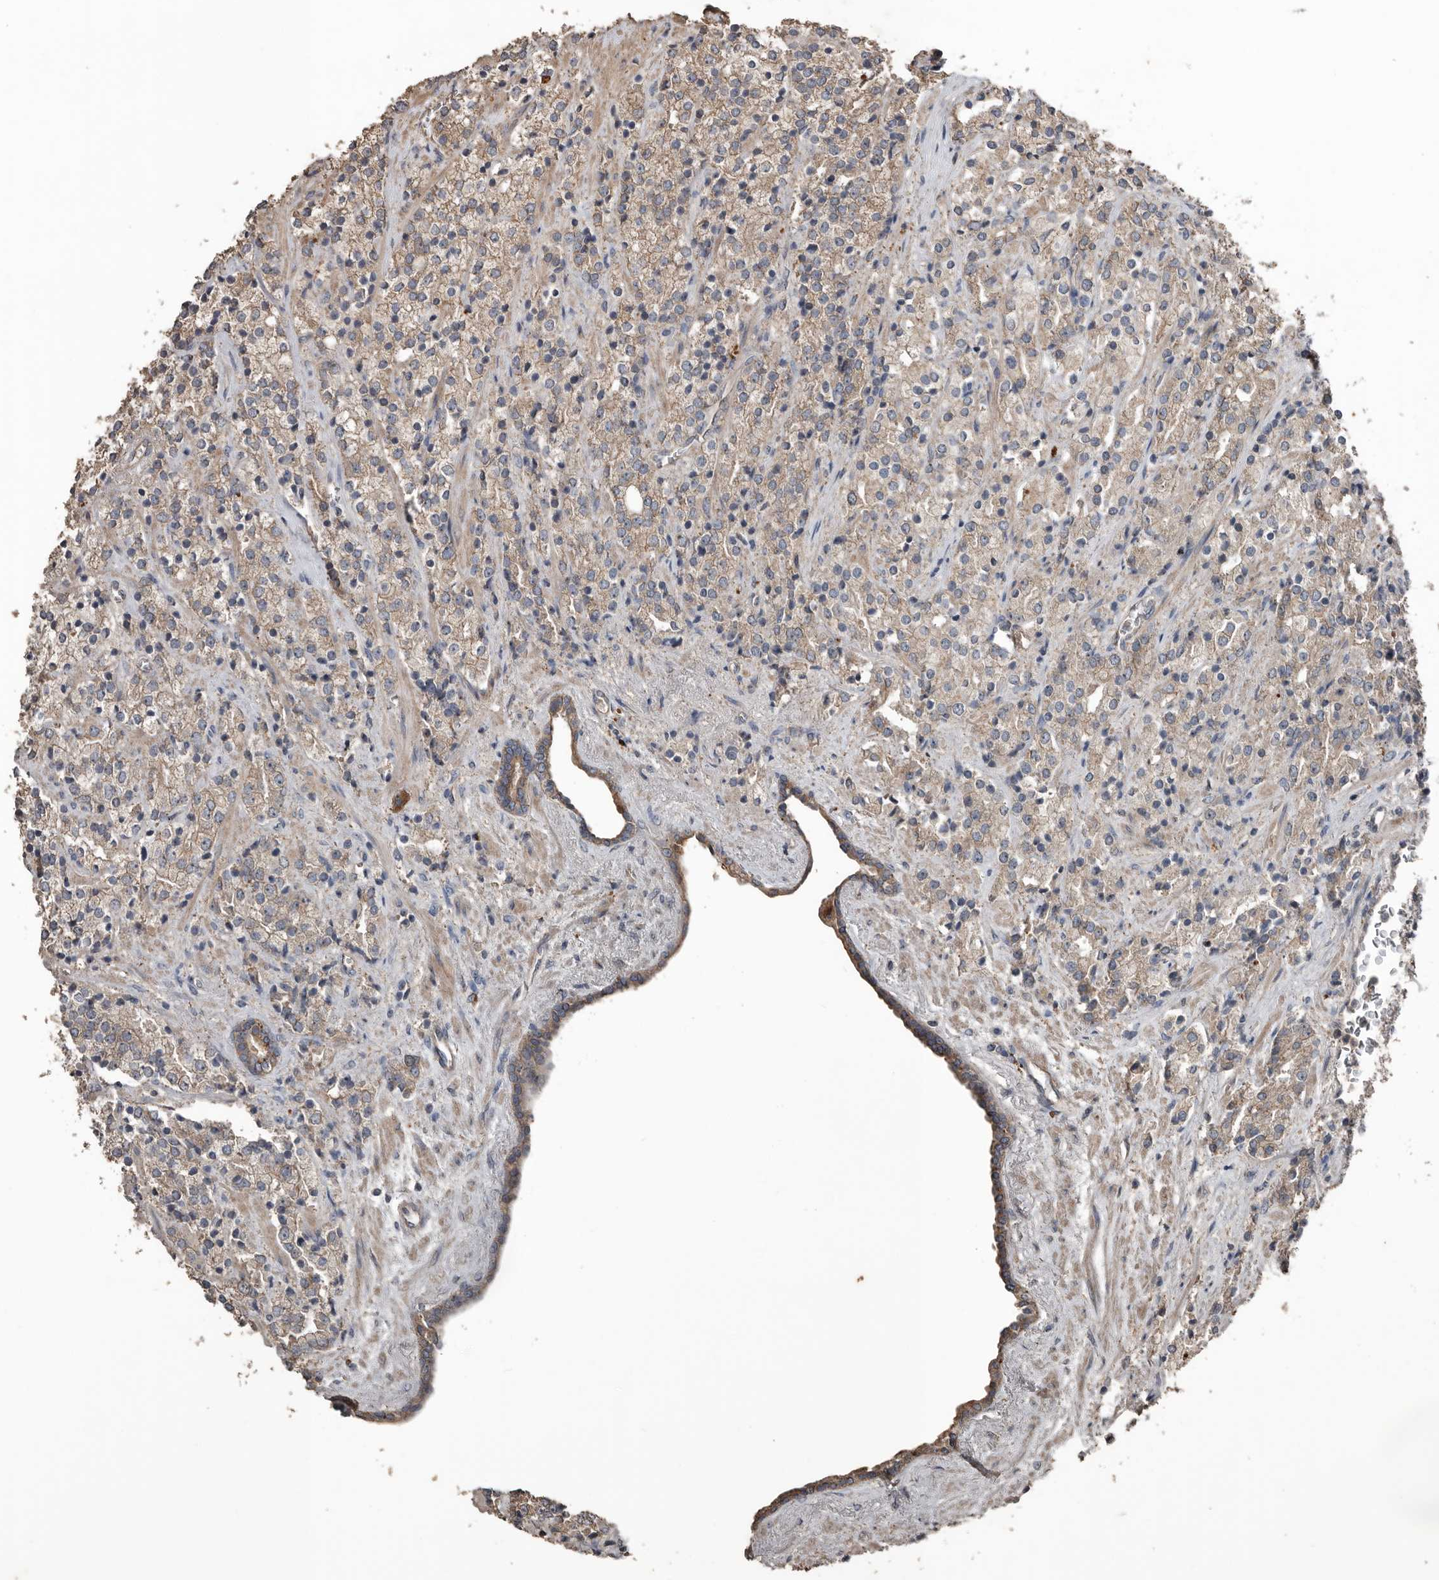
{"staining": {"intensity": "weak", "quantity": ">75%", "location": "cytoplasmic/membranous"}, "tissue": "prostate cancer", "cell_type": "Tumor cells", "image_type": "cancer", "snomed": [{"axis": "morphology", "description": "Adenocarcinoma, High grade"}, {"axis": "topography", "description": "Prostate"}], "caption": "This image shows immunohistochemistry staining of human prostate cancer (high-grade adenocarcinoma), with low weak cytoplasmic/membranous staining in about >75% of tumor cells.", "gene": "HYAL4", "patient": {"sex": "male", "age": 71}}